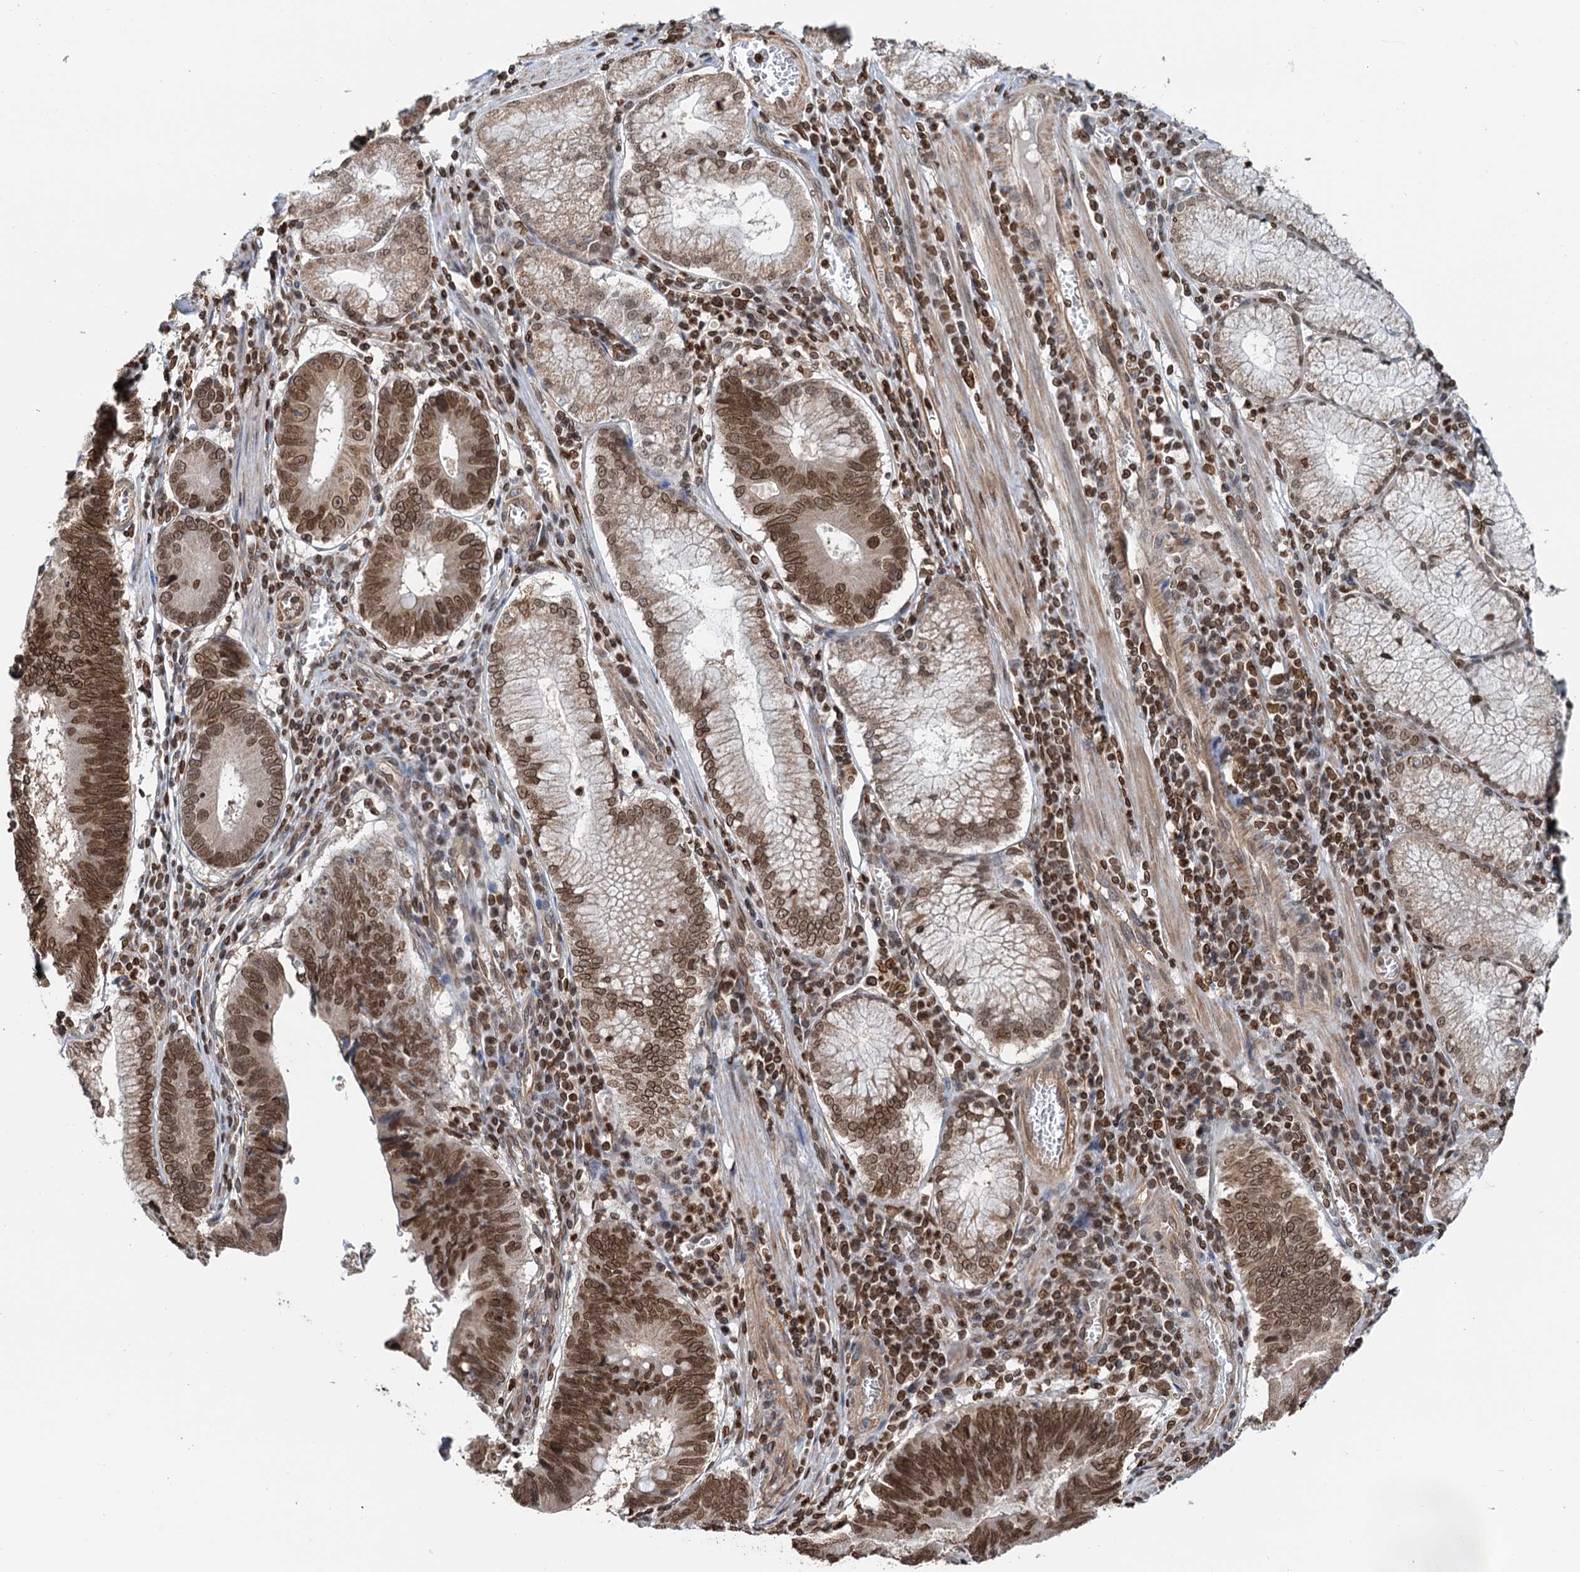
{"staining": {"intensity": "strong", "quantity": ">75%", "location": "nuclear"}, "tissue": "stomach cancer", "cell_type": "Tumor cells", "image_type": "cancer", "snomed": [{"axis": "morphology", "description": "Adenocarcinoma, NOS"}, {"axis": "topography", "description": "Stomach"}], "caption": "Stomach adenocarcinoma stained for a protein exhibits strong nuclear positivity in tumor cells. (IHC, brightfield microscopy, high magnification).", "gene": "ZC3H13", "patient": {"sex": "male", "age": 59}}